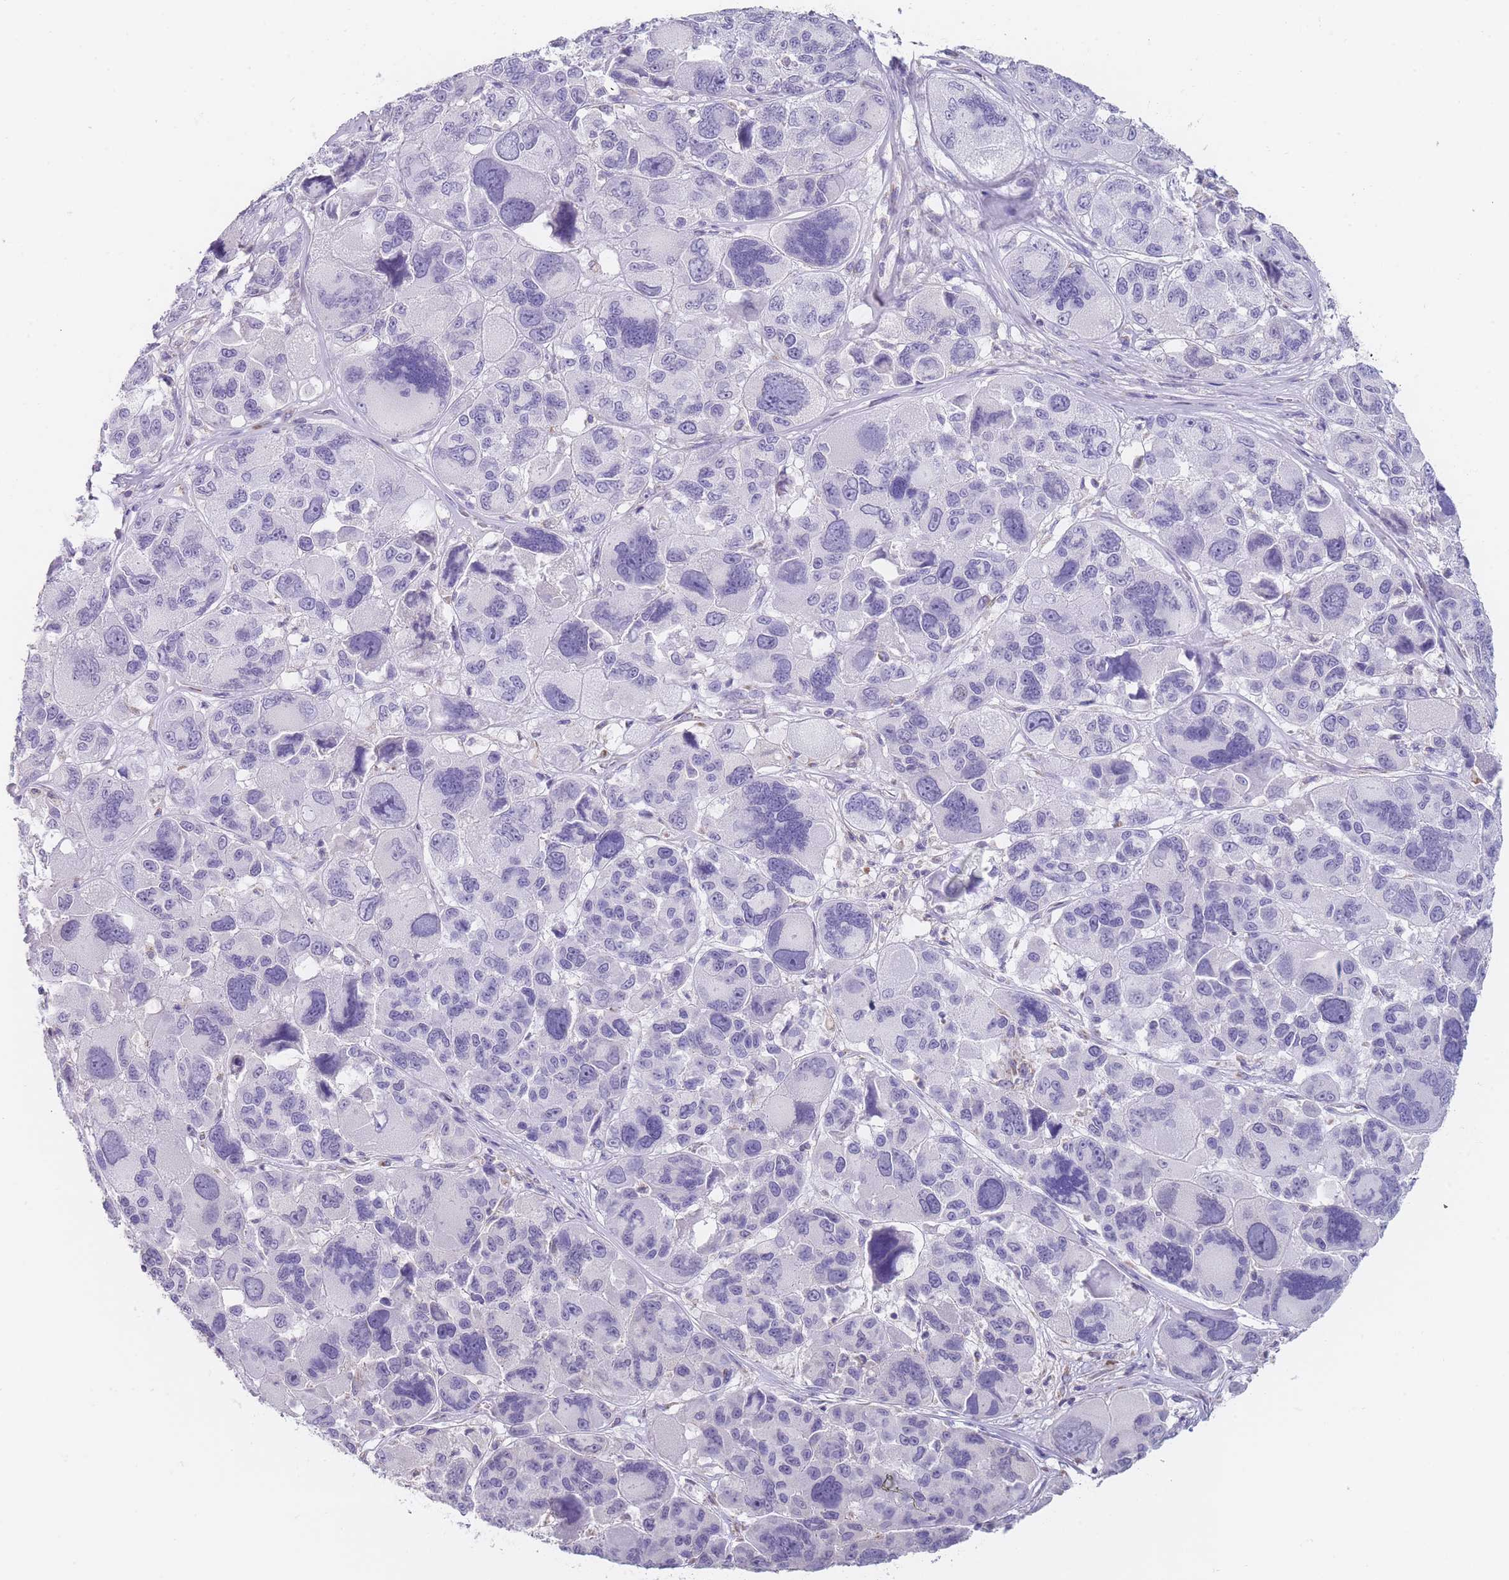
{"staining": {"intensity": "negative", "quantity": "none", "location": "none"}, "tissue": "melanoma", "cell_type": "Tumor cells", "image_type": "cancer", "snomed": [{"axis": "morphology", "description": "Malignant melanoma, NOS"}, {"axis": "topography", "description": "Skin"}], "caption": "Immunohistochemical staining of melanoma exhibits no significant staining in tumor cells.", "gene": "MRPS14", "patient": {"sex": "female", "age": 66}}